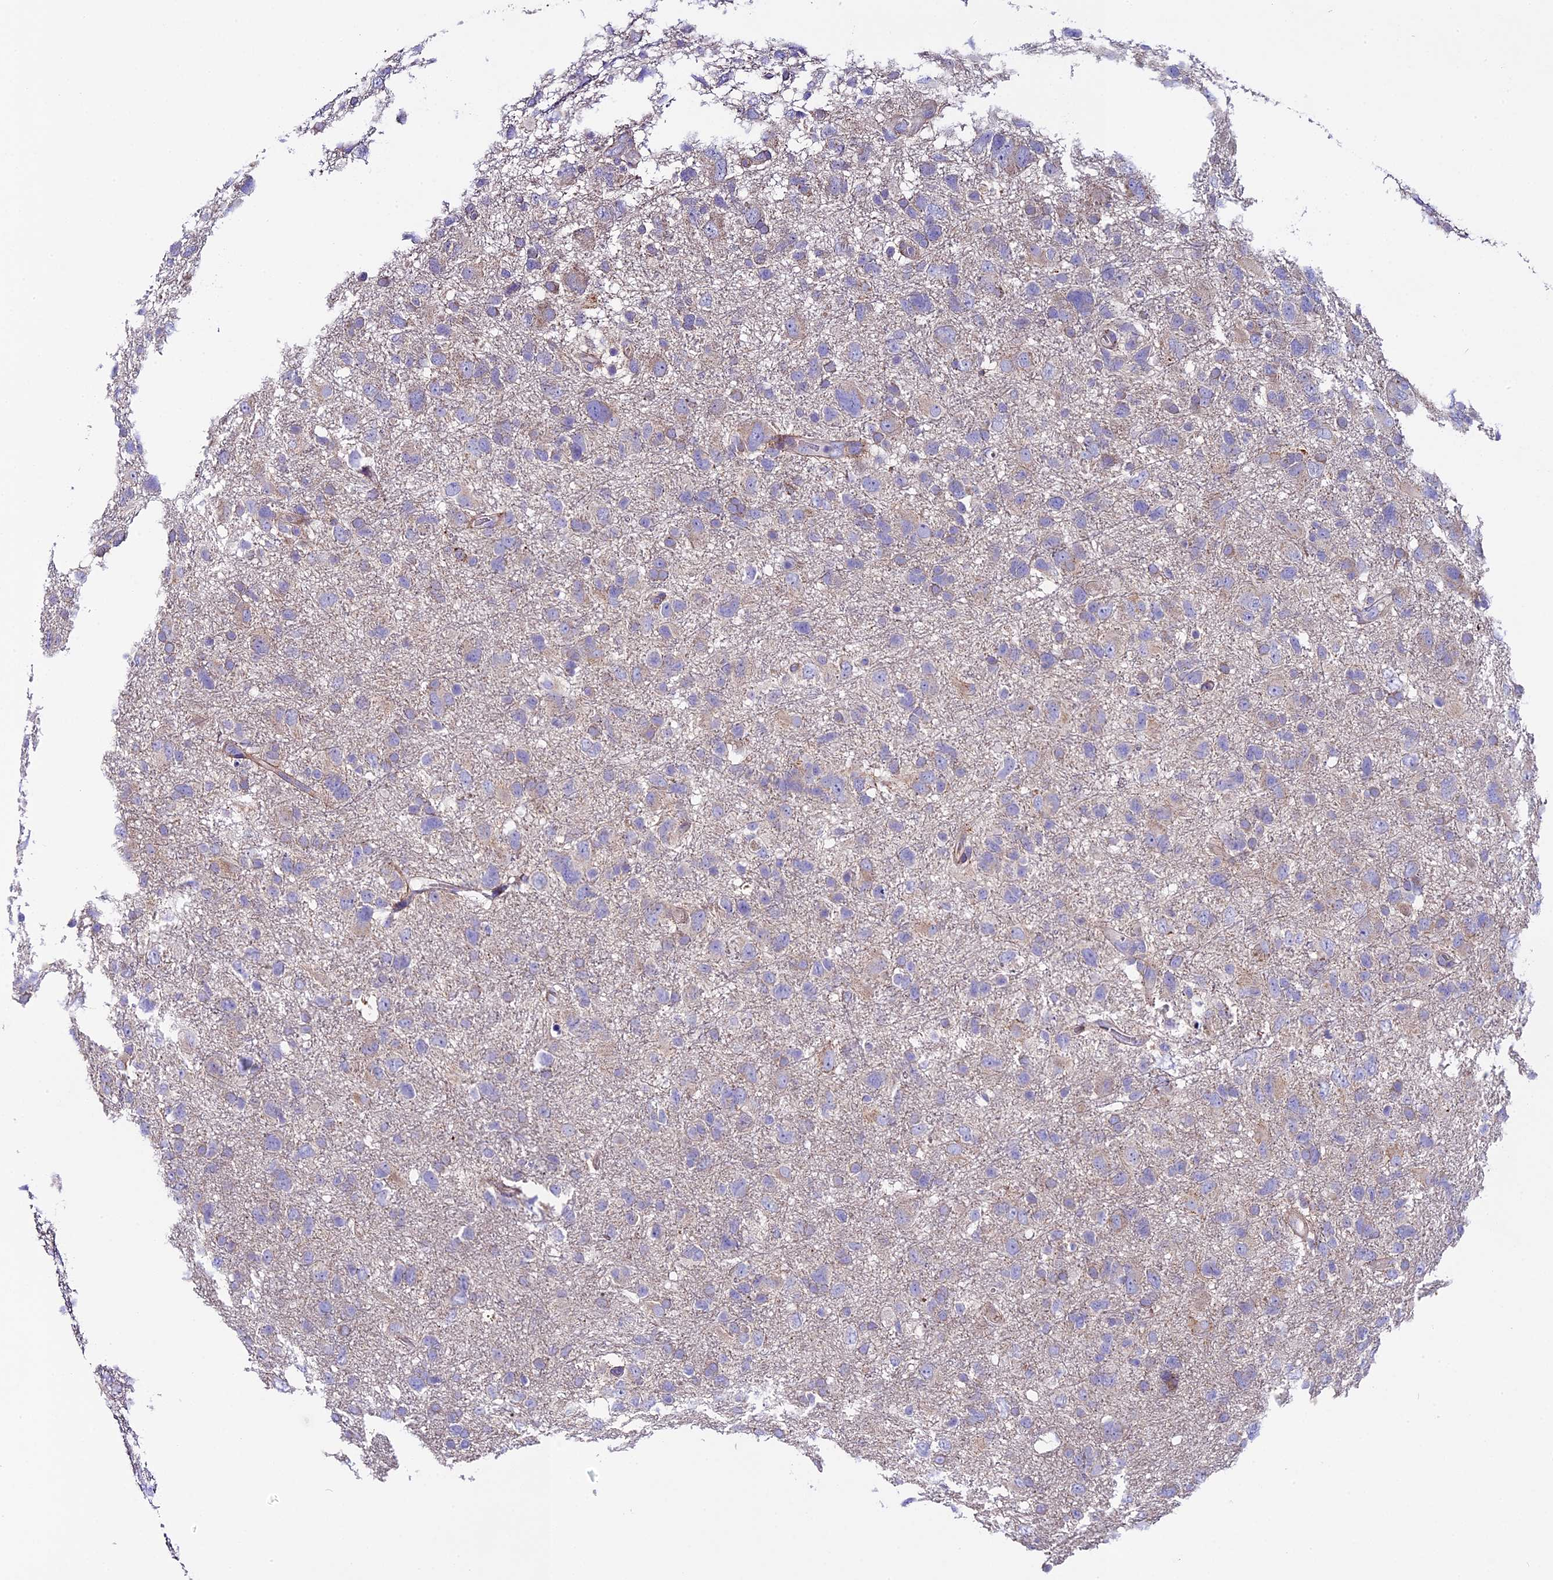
{"staining": {"intensity": "negative", "quantity": "none", "location": "none"}, "tissue": "glioma", "cell_type": "Tumor cells", "image_type": "cancer", "snomed": [{"axis": "morphology", "description": "Glioma, malignant, High grade"}, {"axis": "topography", "description": "Brain"}], "caption": "A high-resolution micrograph shows IHC staining of glioma, which exhibits no significant expression in tumor cells.", "gene": "PIGU", "patient": {"sex": "male", "age": 61}}